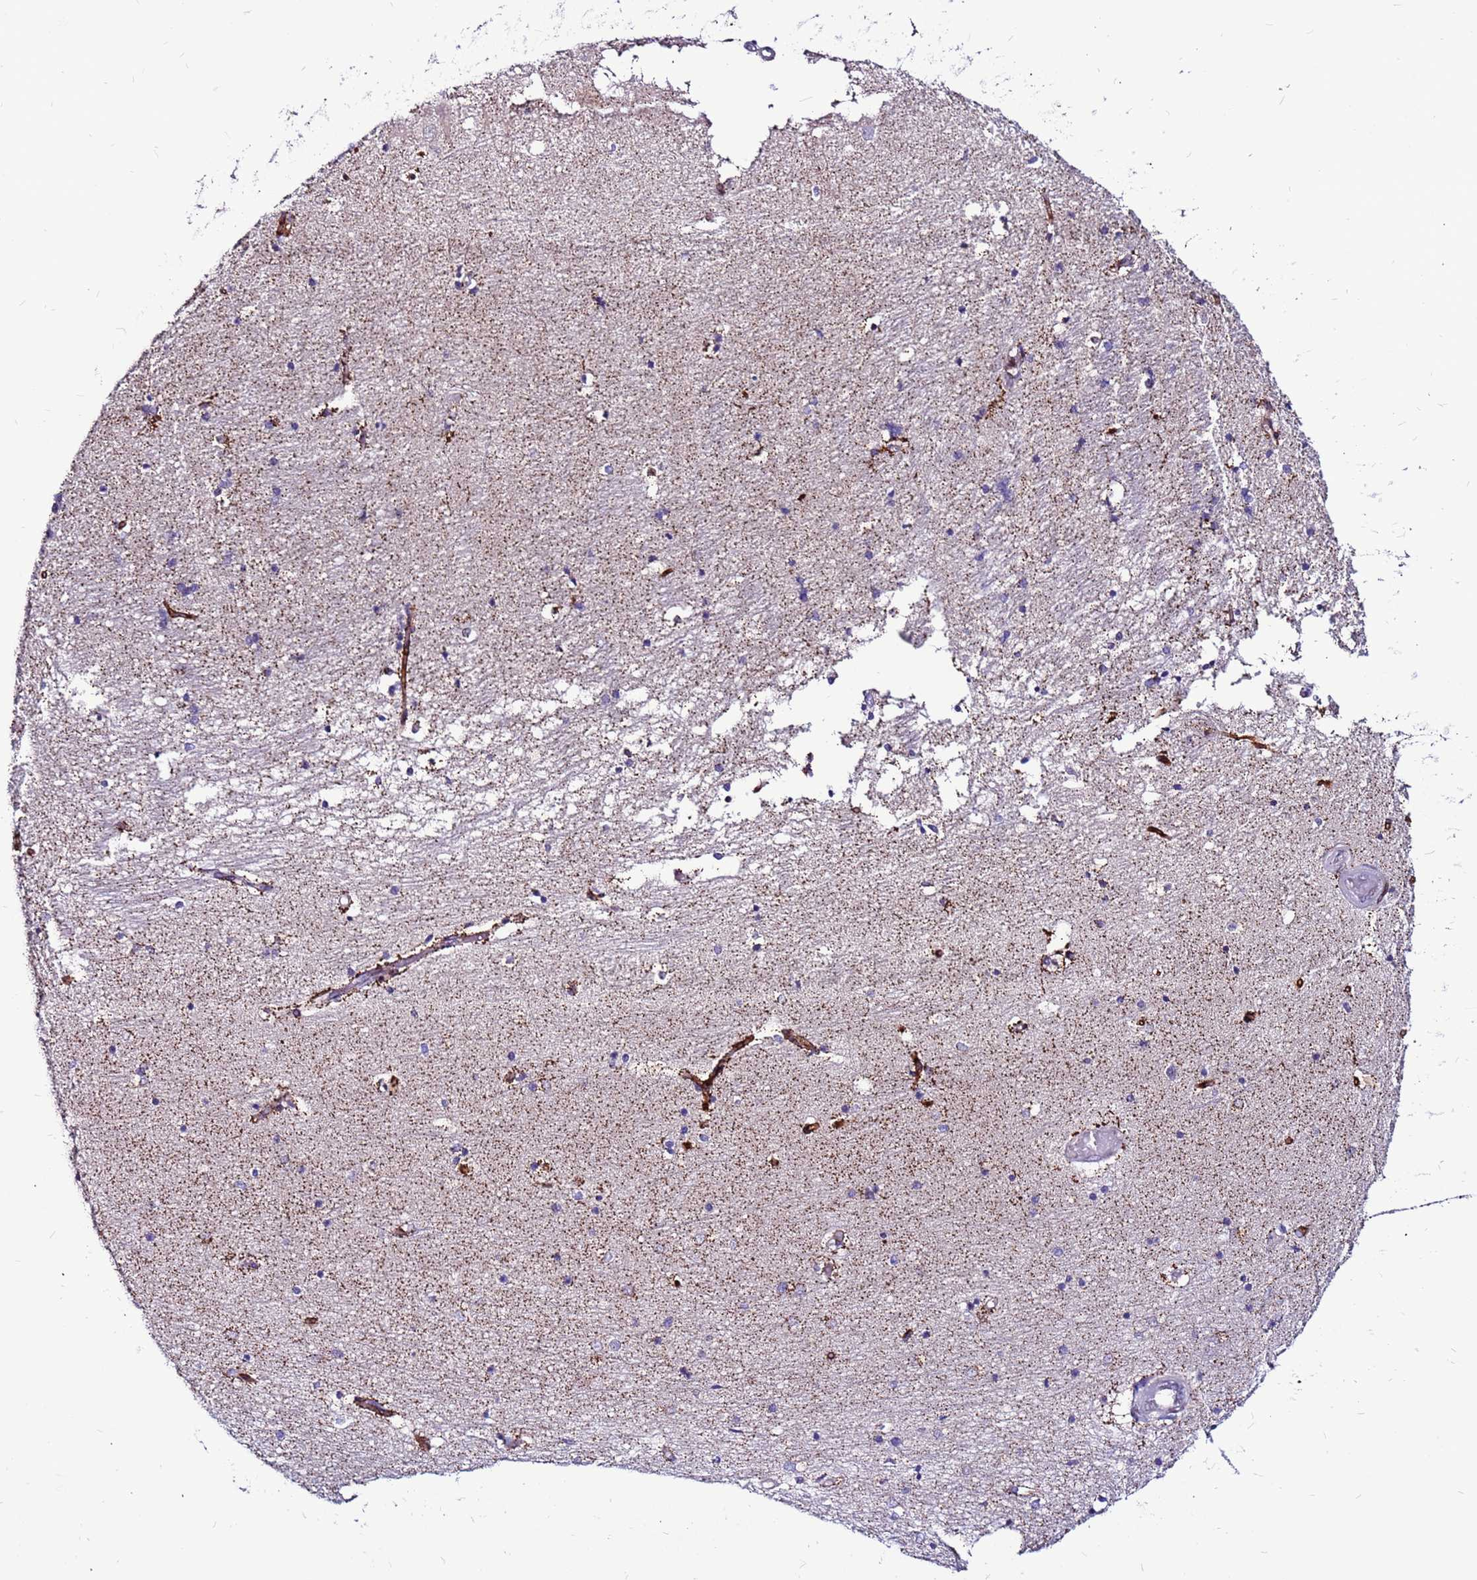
{"staining": {"intensity": "negative", "quantity": "none", "location": "none"}, "tissue": "hippocampus", "cell_type": "Glial cells", "image_type": "normal", "snomed": [{"axis": "morphology", "description": "Normal tissue, NOS"}, {"axis": "topography", "description": "Hippocampus"}], "caption": "This image is of unremarkable hippocampus stained with immunohistochemistry (IHC) to label a protein in brown with the nuclei are counter-stained blue. There is no staining in glial cells.", "gene": "CCDC71", "patient": {"sex": "male", "age": 45}}